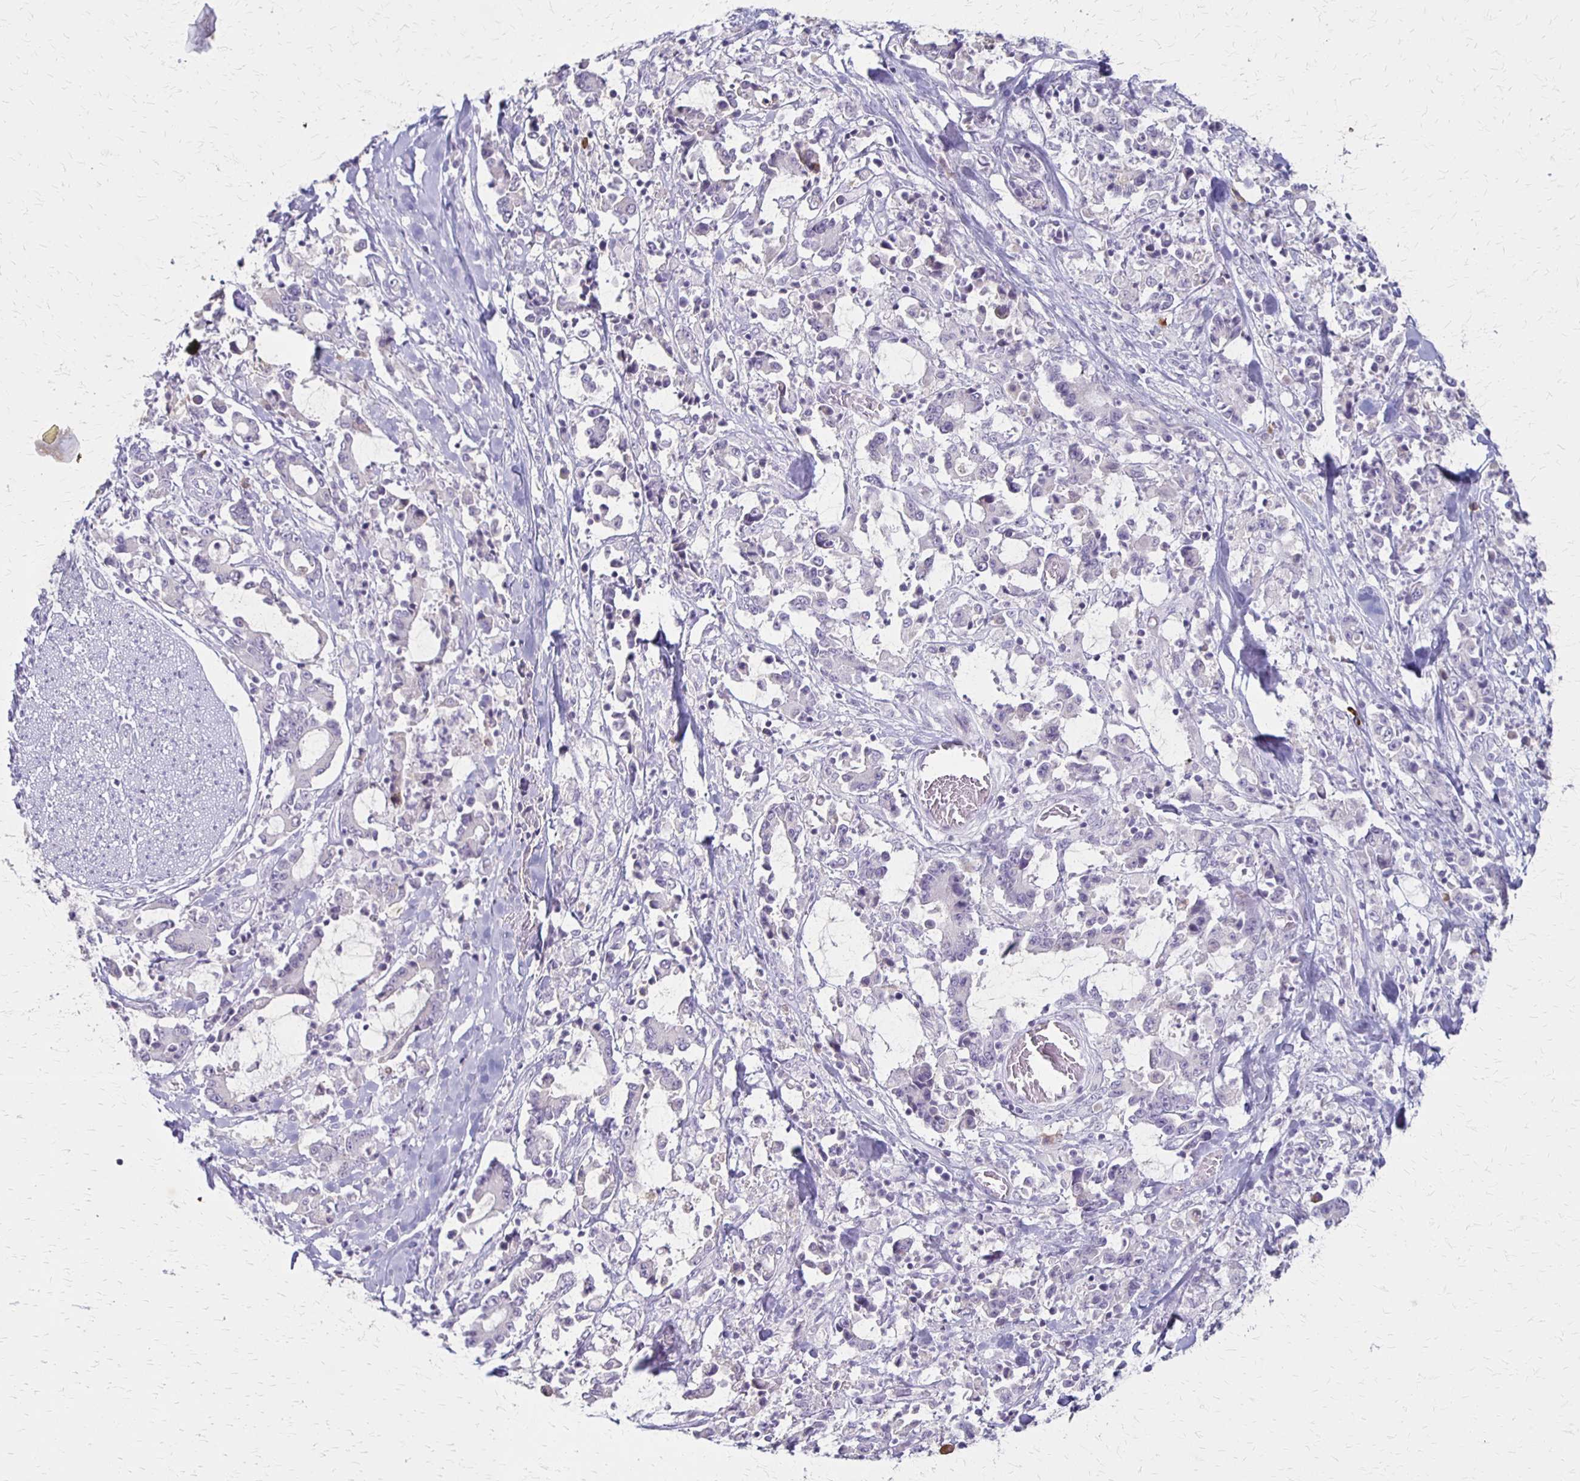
{"staining": {"intensity": "negative", "quantity": "none", "location": "none"}, "tissue": "stomach cancer", "cell_type": "Tumor cells", "image_type": "cancer", "snomed": [{"axis": "morphology", "description": "Adenocarcinoma, NOS"}, {"axis": "topography", "description": "Stomach, upper"}], "caption": "High magnification brightfield microscopy of stomach cancer (adenocarcinoma) stained with DAB (brown) and counterstained with hematoxylin (blue): tumor cells show no significant positivity.", "gene": "SLC35E2B", "patient": {"sex": "male", "age": 68}}